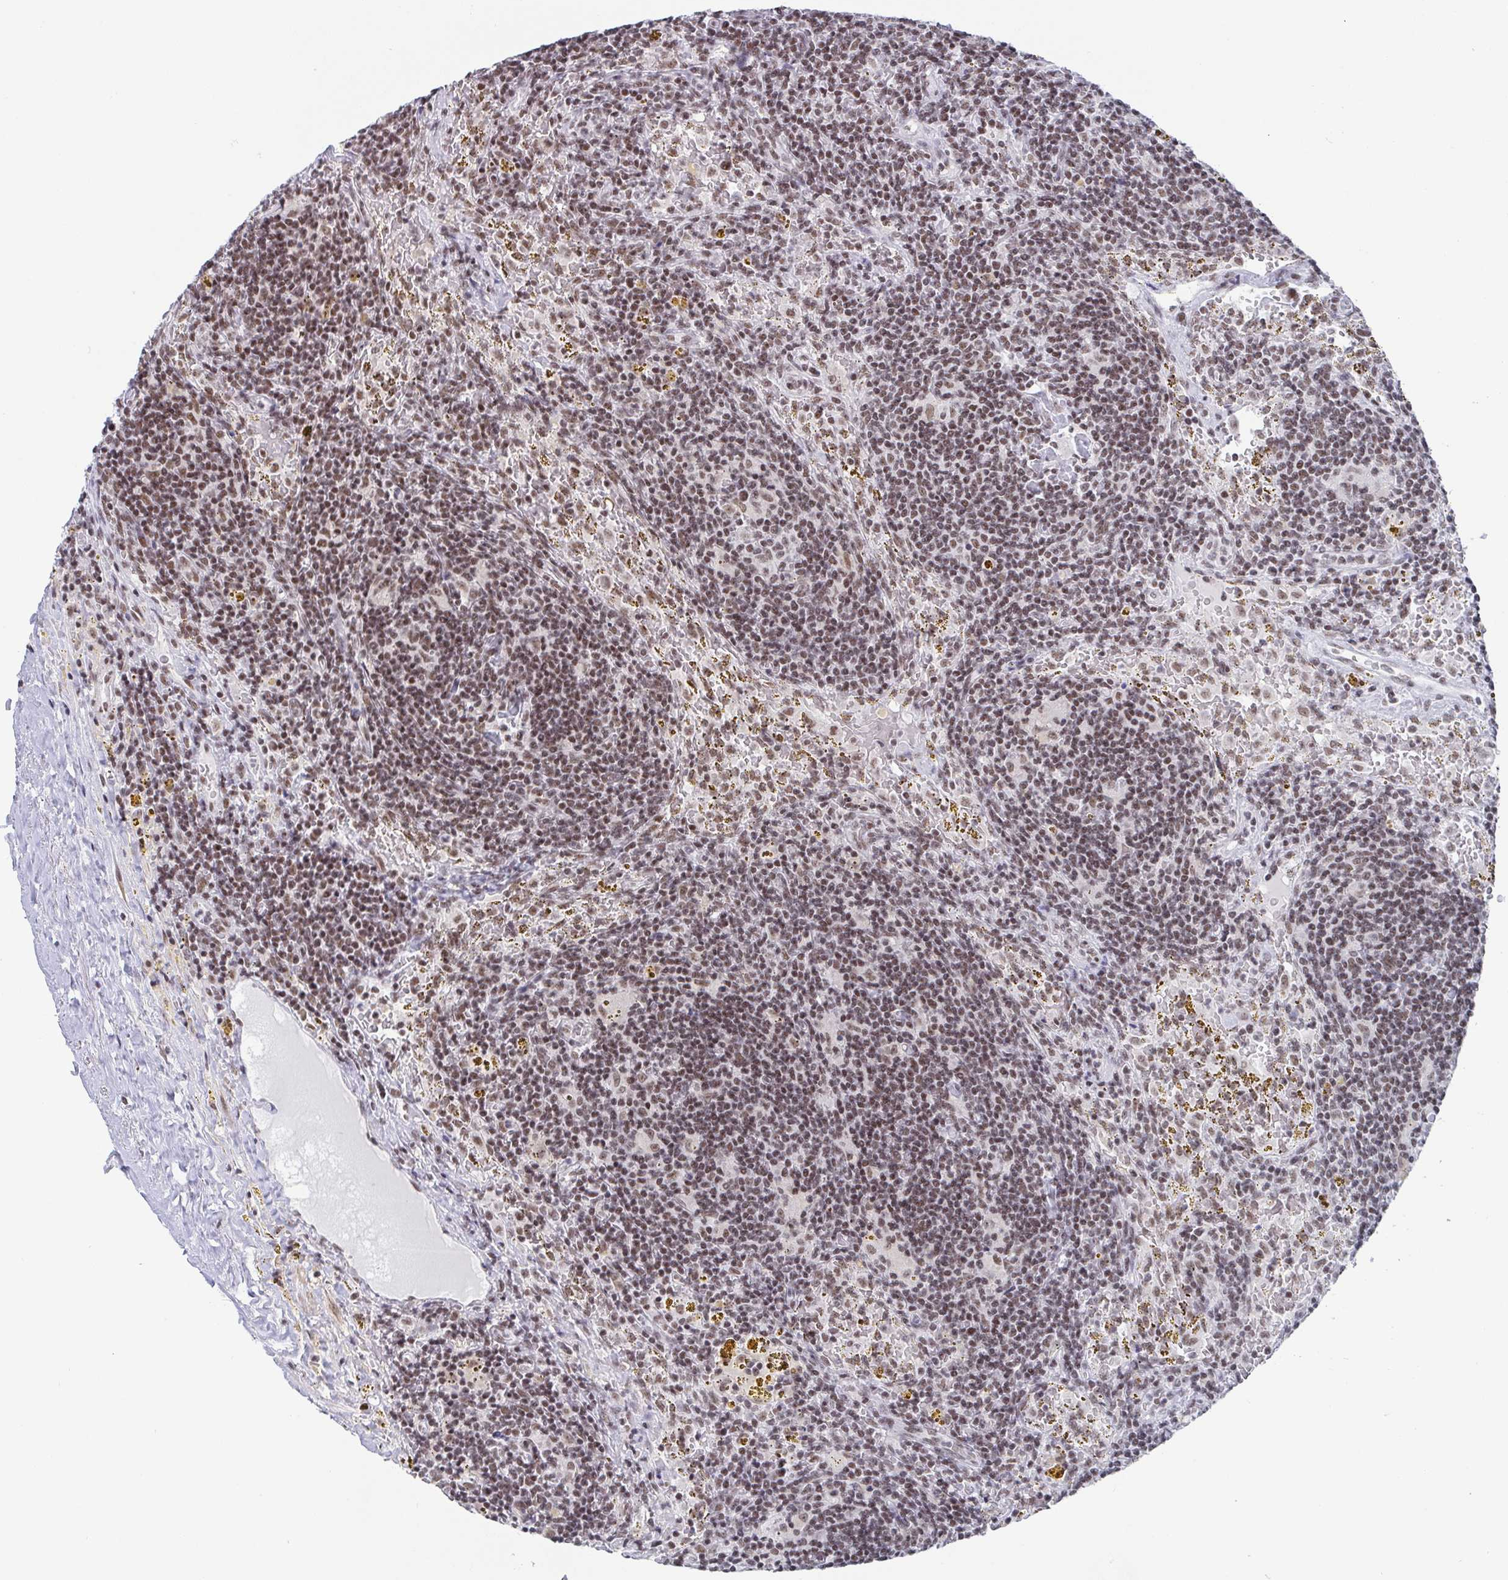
{"staining": {"intensity": "weak", "quantity": ">75%", "location": "nuclear"}, "tissue": "lymphoma", "cell_type": "Tumor cells", "image_type": "cancer", "snomed": [{"axis": "morphology", "description": "Malignant lymphoma, non-Hodgkin's type, Low grade"}, {"axis": "topography", "description": "Spleen"}], "caption": "This micrograph exhibits malignant lymphoma, non-Hodgkin's type (low-grade) stained with immunohistochemistry to label a protein in brown. The nuclear of tumor cells show weak positivity for the protein. Nuclei are counter-stained blue.", "gene": "CTCF", "patient": {"sex": "female", "age": 70}}